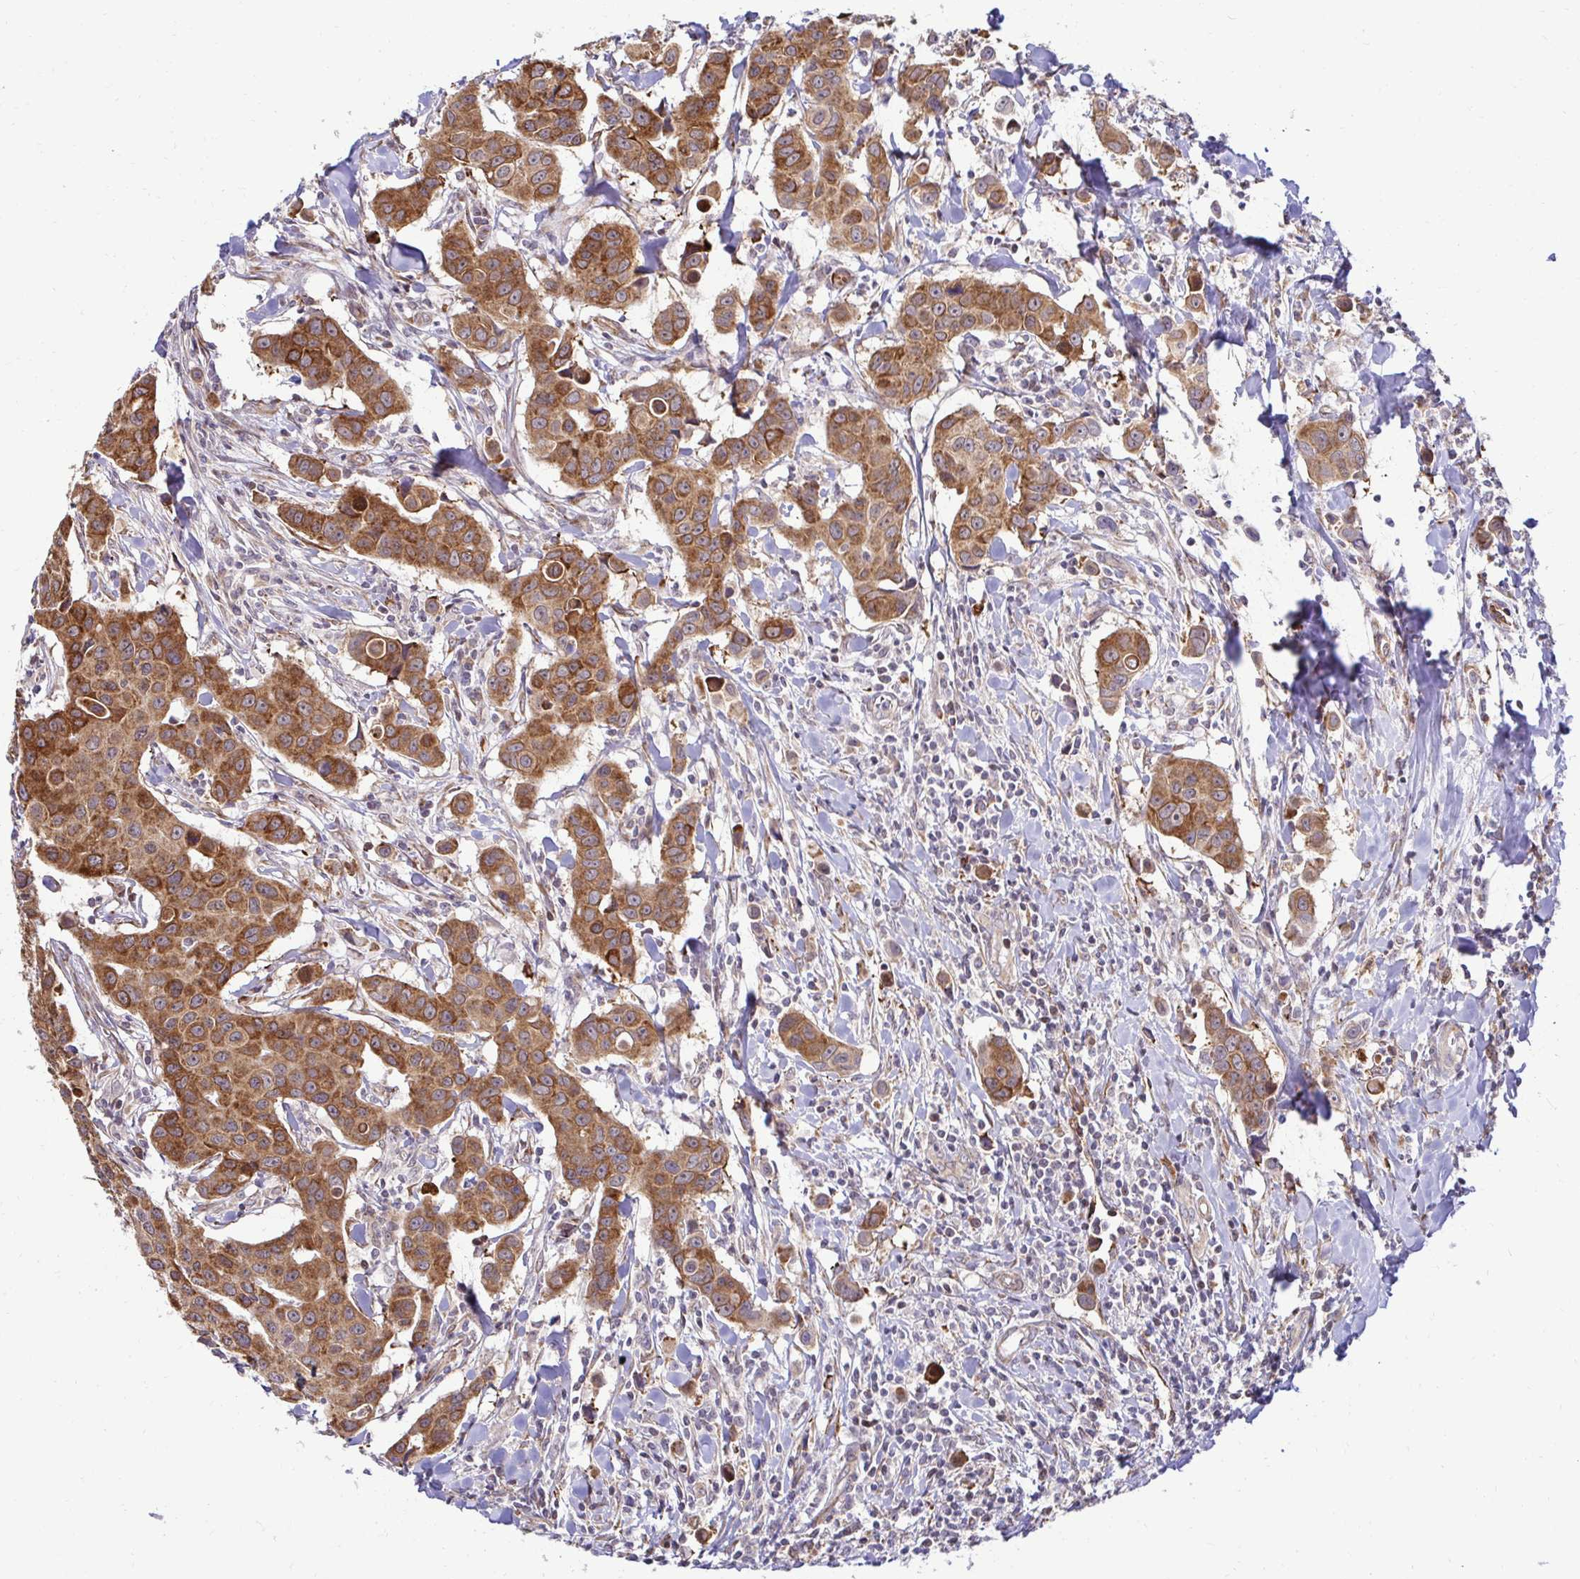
{"staining": {"intensity": "moderate", "quantity": ">75%", "location": "cytoplasmic/membranous"}, "tissue": "breast cancer", "cell_type": "Tumor cells", "image_type": "cancer", "snomed": [{"axis": "morphology", "description": "Duct carcinoma"}, {"axis": "topography", "description": "Breast"}], "caption": "Human breast infiltrating ductal carcinoma stained with a brown dye displays moderate cytoplasmic/membranous positive staining in approximately >75% of tumor cells.", "gene": "HPS1", "patient": {"sex": "female", "age": 24}}